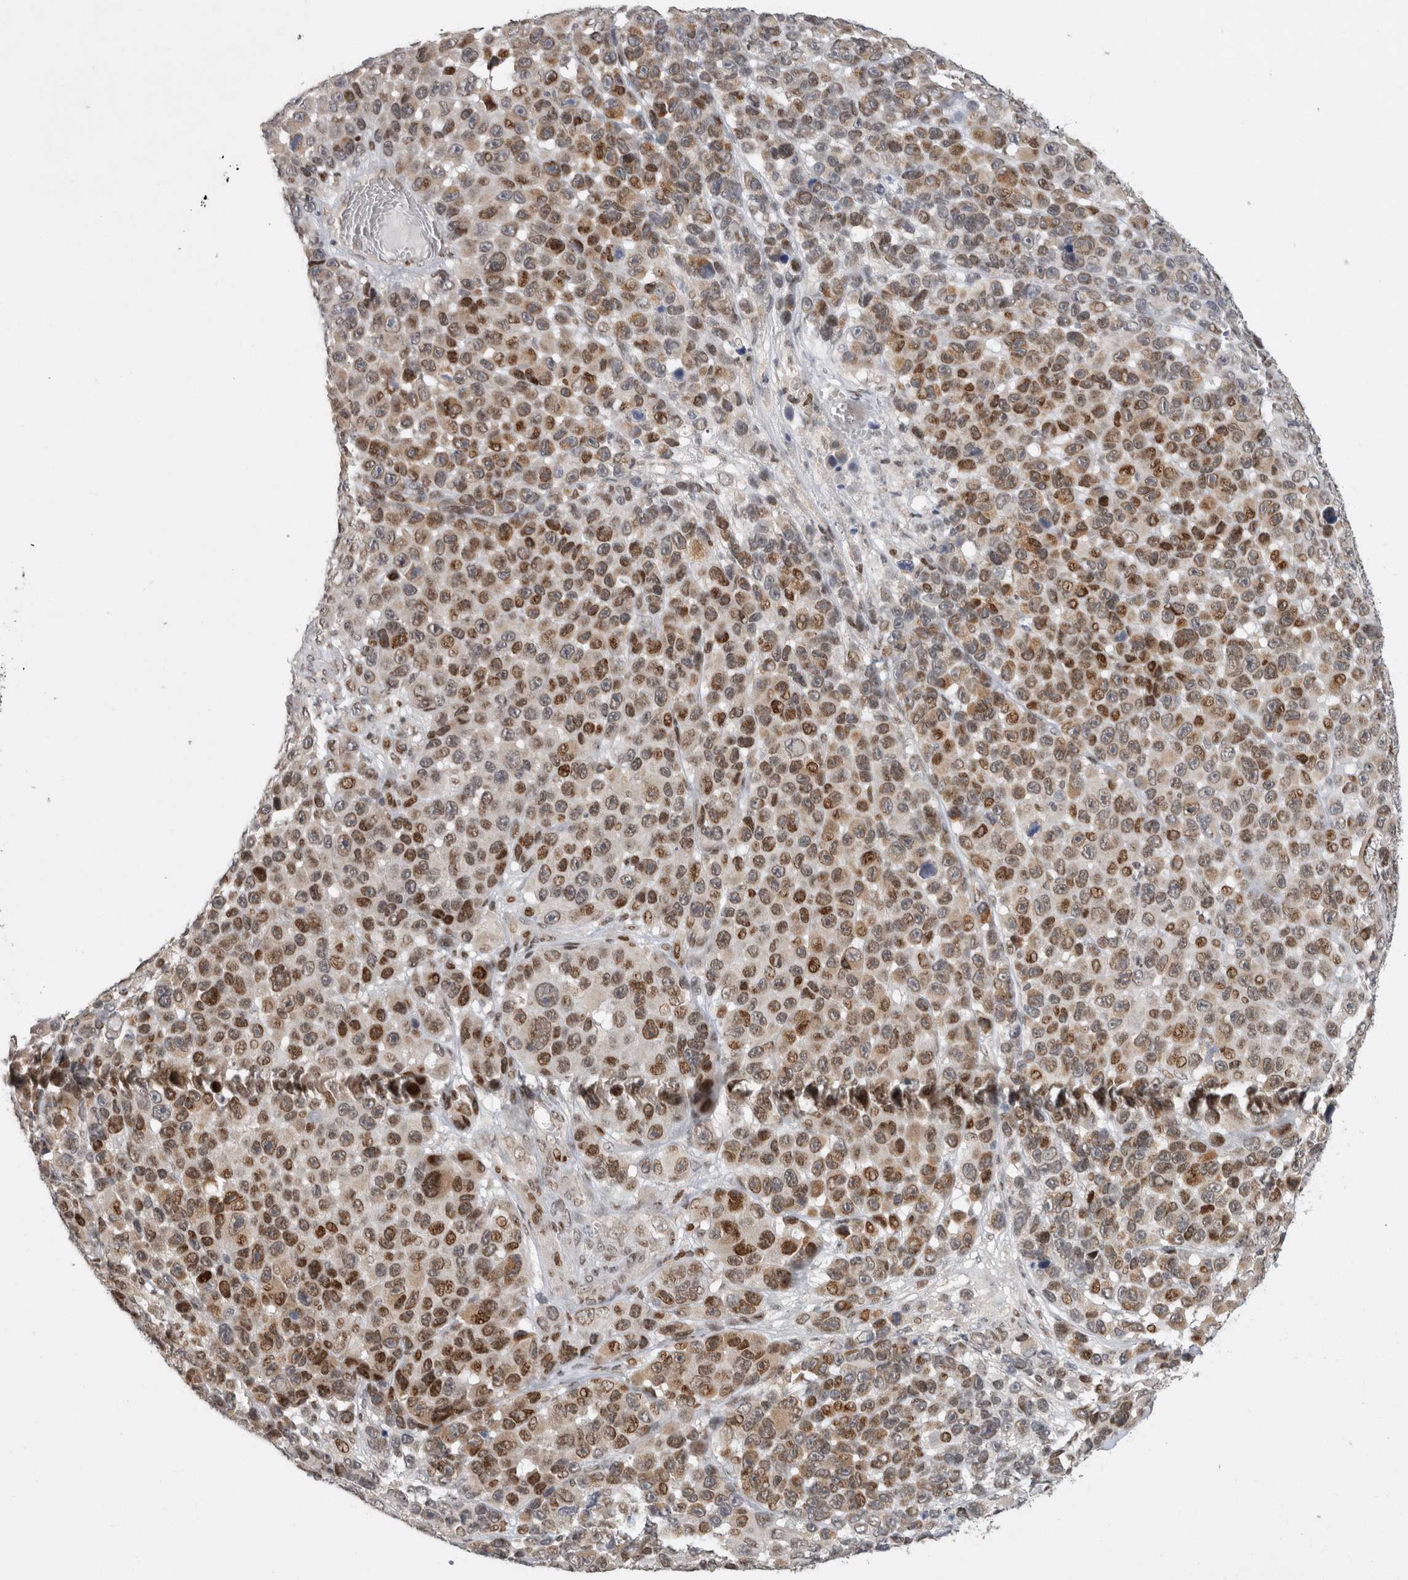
{"staining": {"intensity": "moderate", "quantity": "25%-75%", "location": "nuclear"}, "tissue": "melanoma", "cell_type": "Tumor cells", "image_type": "cancer", "snomed": [{"axis": "morphology", "description": "Malignant melanoma, NOS"}, {"axis": "topography", "description": "Skin"}], "caption": "Immunohistochemical staining of malignant melanoma demonstrates medium levels of moderate nuclear protein staining in about 25%-75% of tumor cells.", "gene": "C8orf58", "patient": {"sex": "male", "age": 53}}